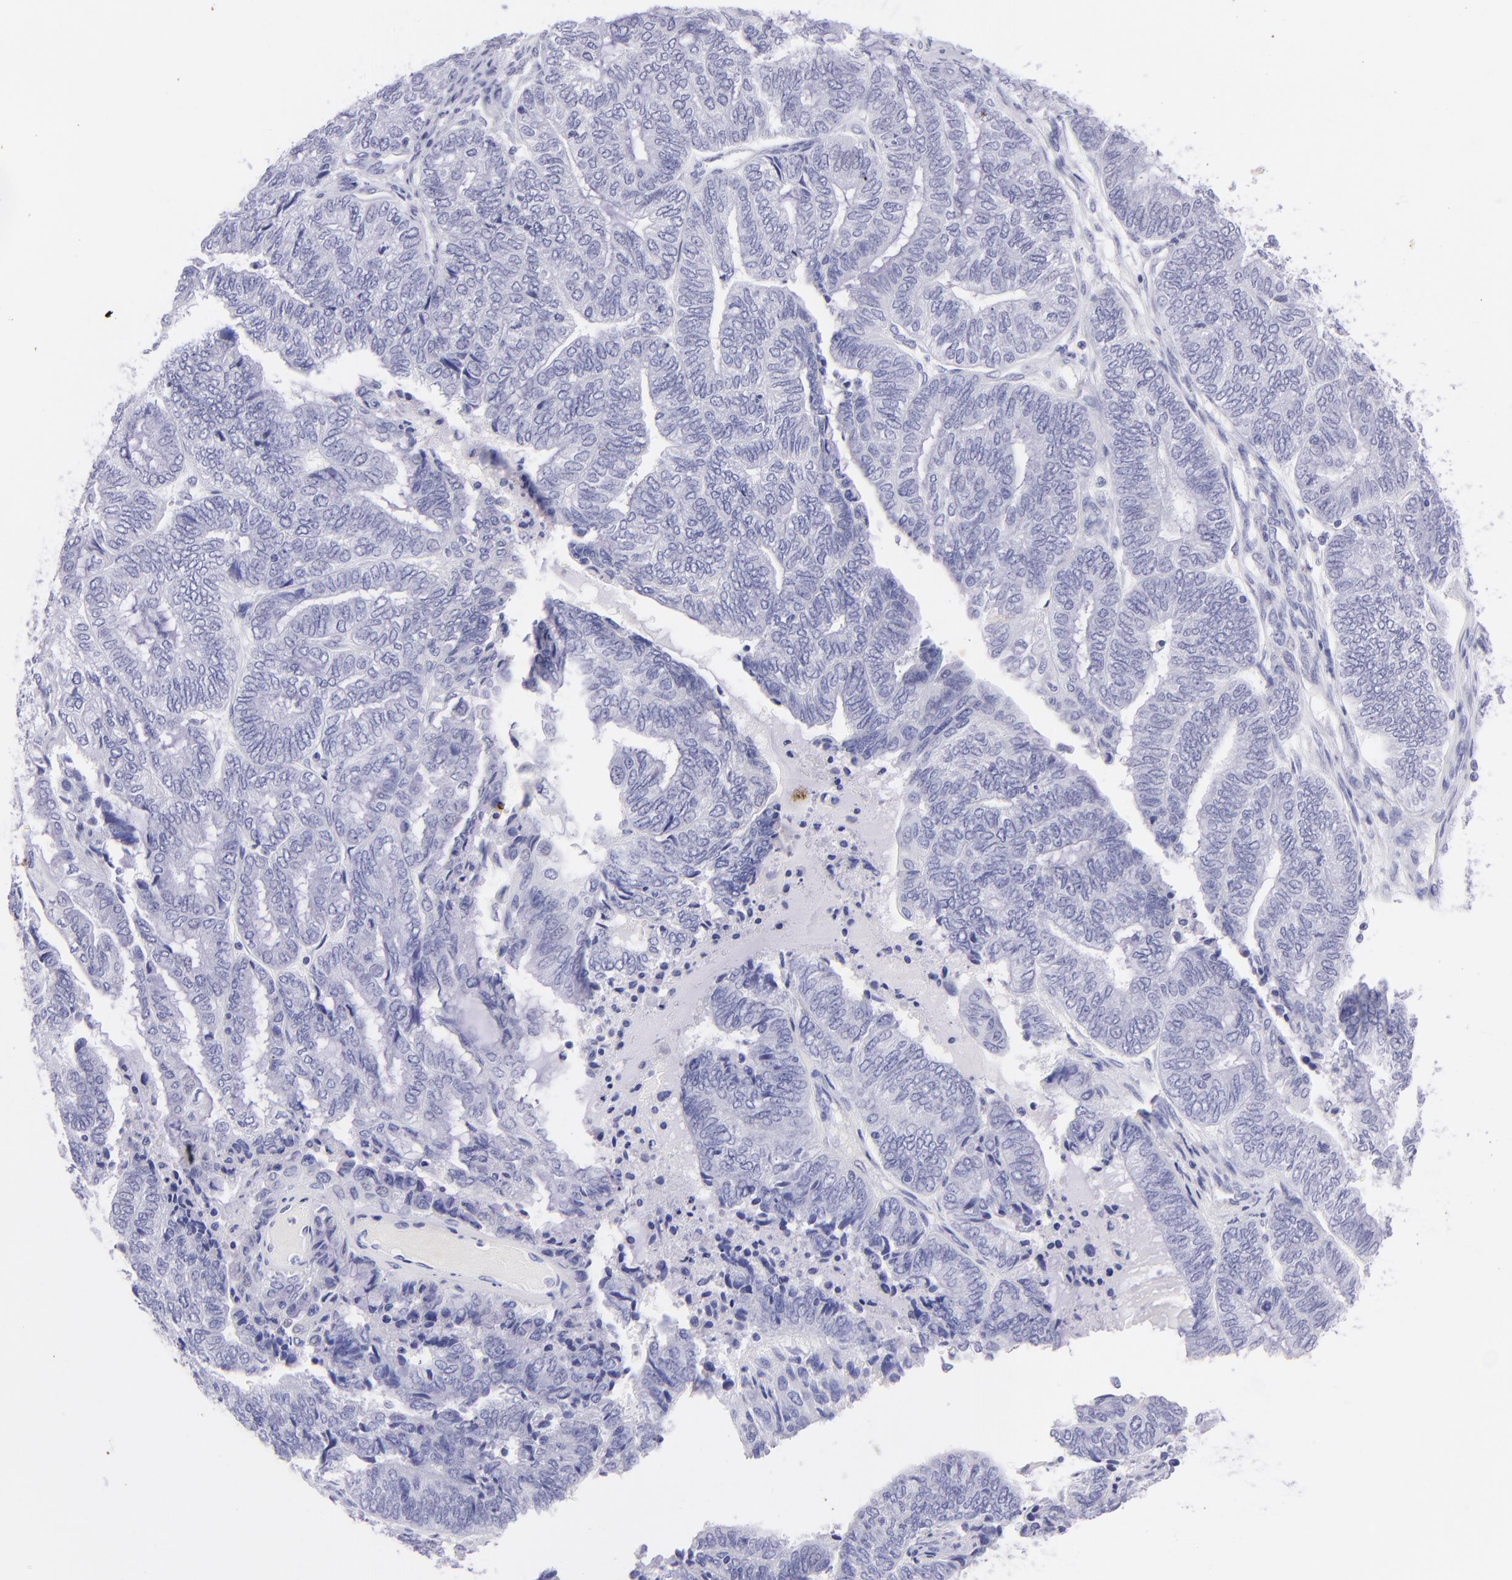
{"staining": {"intensity": "negative", "quantity": "none", "location": "none"}, "tissue": "endometrial cancer", "cell_type": "Tumor cells", "image_type": "cancer", "snomed": [{"axis": "morphology", "description": "Adenocarcinoma, NOS"}, {"axis": "topography", "description": "Uterus"}, {"axis": "topography", "description": "Endometrium"}], "caption": "IHC micrograph of neoplastic tissue: human endometrial adenocarcinoma stained with DAB (3,3'-diaminobenzidine) displays no significant protein staining in tumor cells. (Brightfield microscopy of DAB immunohistochemistry (IHC) at high magnification).", "gene": "PIP", "patient": {"sex": "female", "age": 70}}